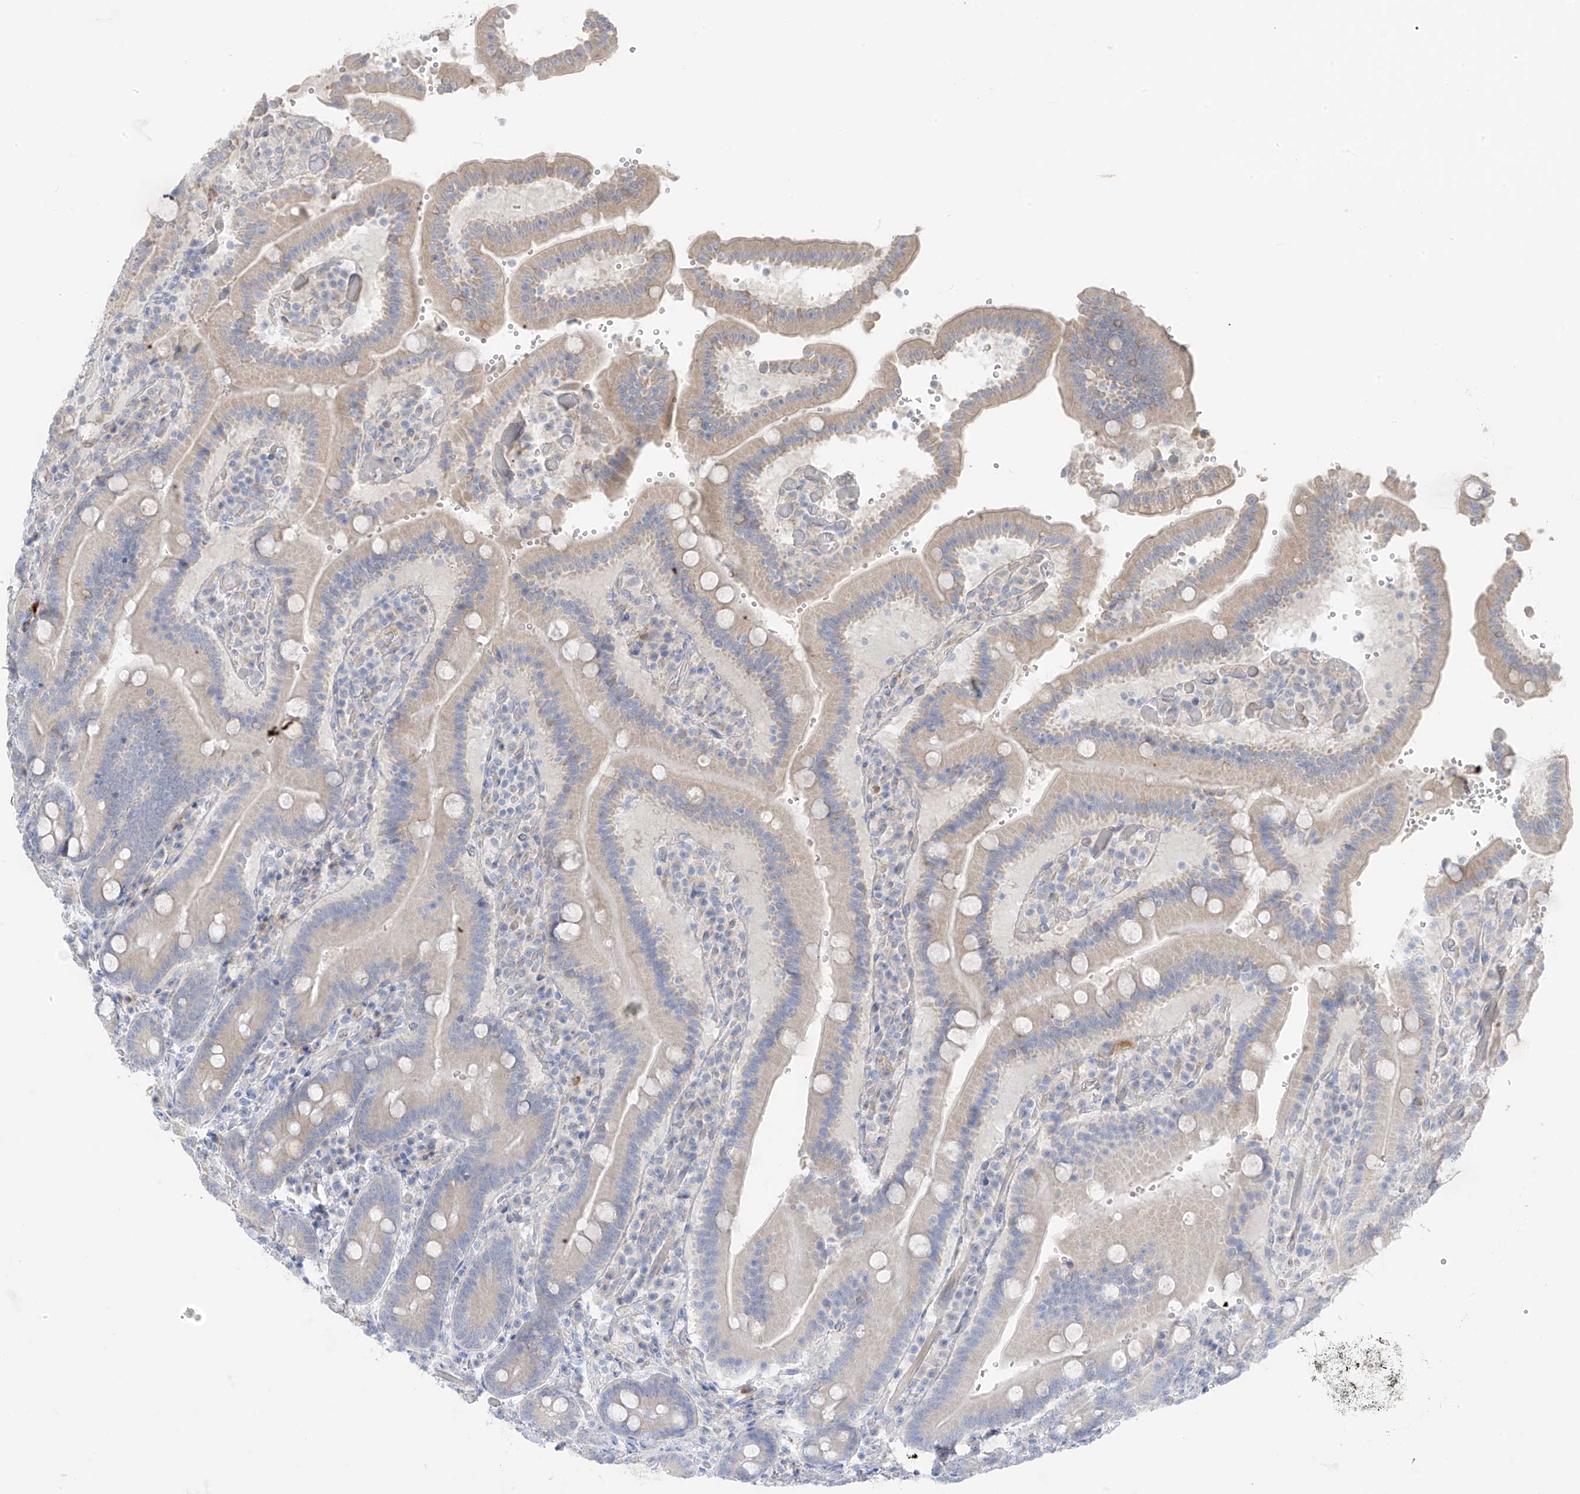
{"staining": {"intensity": "moderate", "quantity": "25%-75%", "location": "cytoplasmic/membranous"}, "tissue": "duodenum", "cell_type": "Glandular cells", "image_type": "normal", "snomed": [{"axis": "morphology", "description": "Normal tissue, NOS"}, {"axis": "topography", "description": "Duodenum"}], "caption": "This is a histology image of immunohistochemistry (IHC) staining of normal duodenum, which shows moderate staining in the cytoplasmic/membranous of glandular cells.", "gene": "NALCN", "patient": {"sex": "female", "age": 62}}